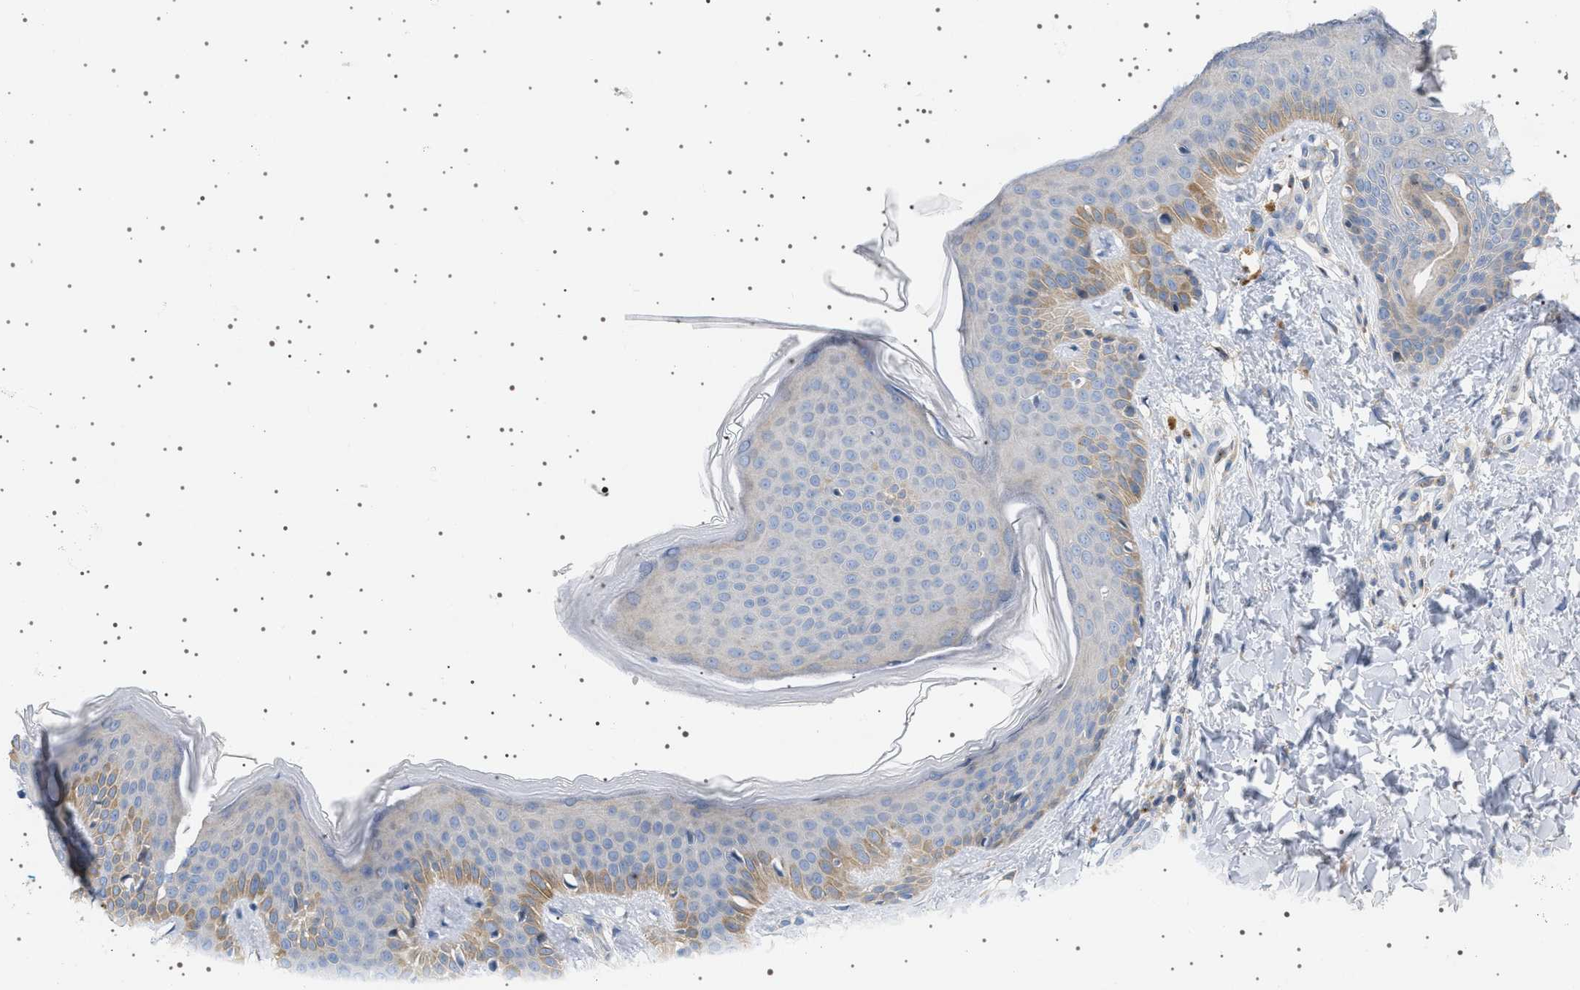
{"staining": {"intensity": "negative", "quantity": "none", "location": "none"}, "tissue": "skin", "cell_type": "Fibroblasts", "image_type": "normal", "snomed": [{"axis": "morphology", "description": "Normal tissue, NOS"}, {"axis": "topography", "description": "Skin"}], "caption": "Fibroblasts show no significant positivity in normal skin. (DAB (3,3'-diaminobenzidine) immunohistochemistry (IHC) with hematoxylin counter stain).", "gene": "ADCY10", "patient": {"sex": "female", "age": 17}}